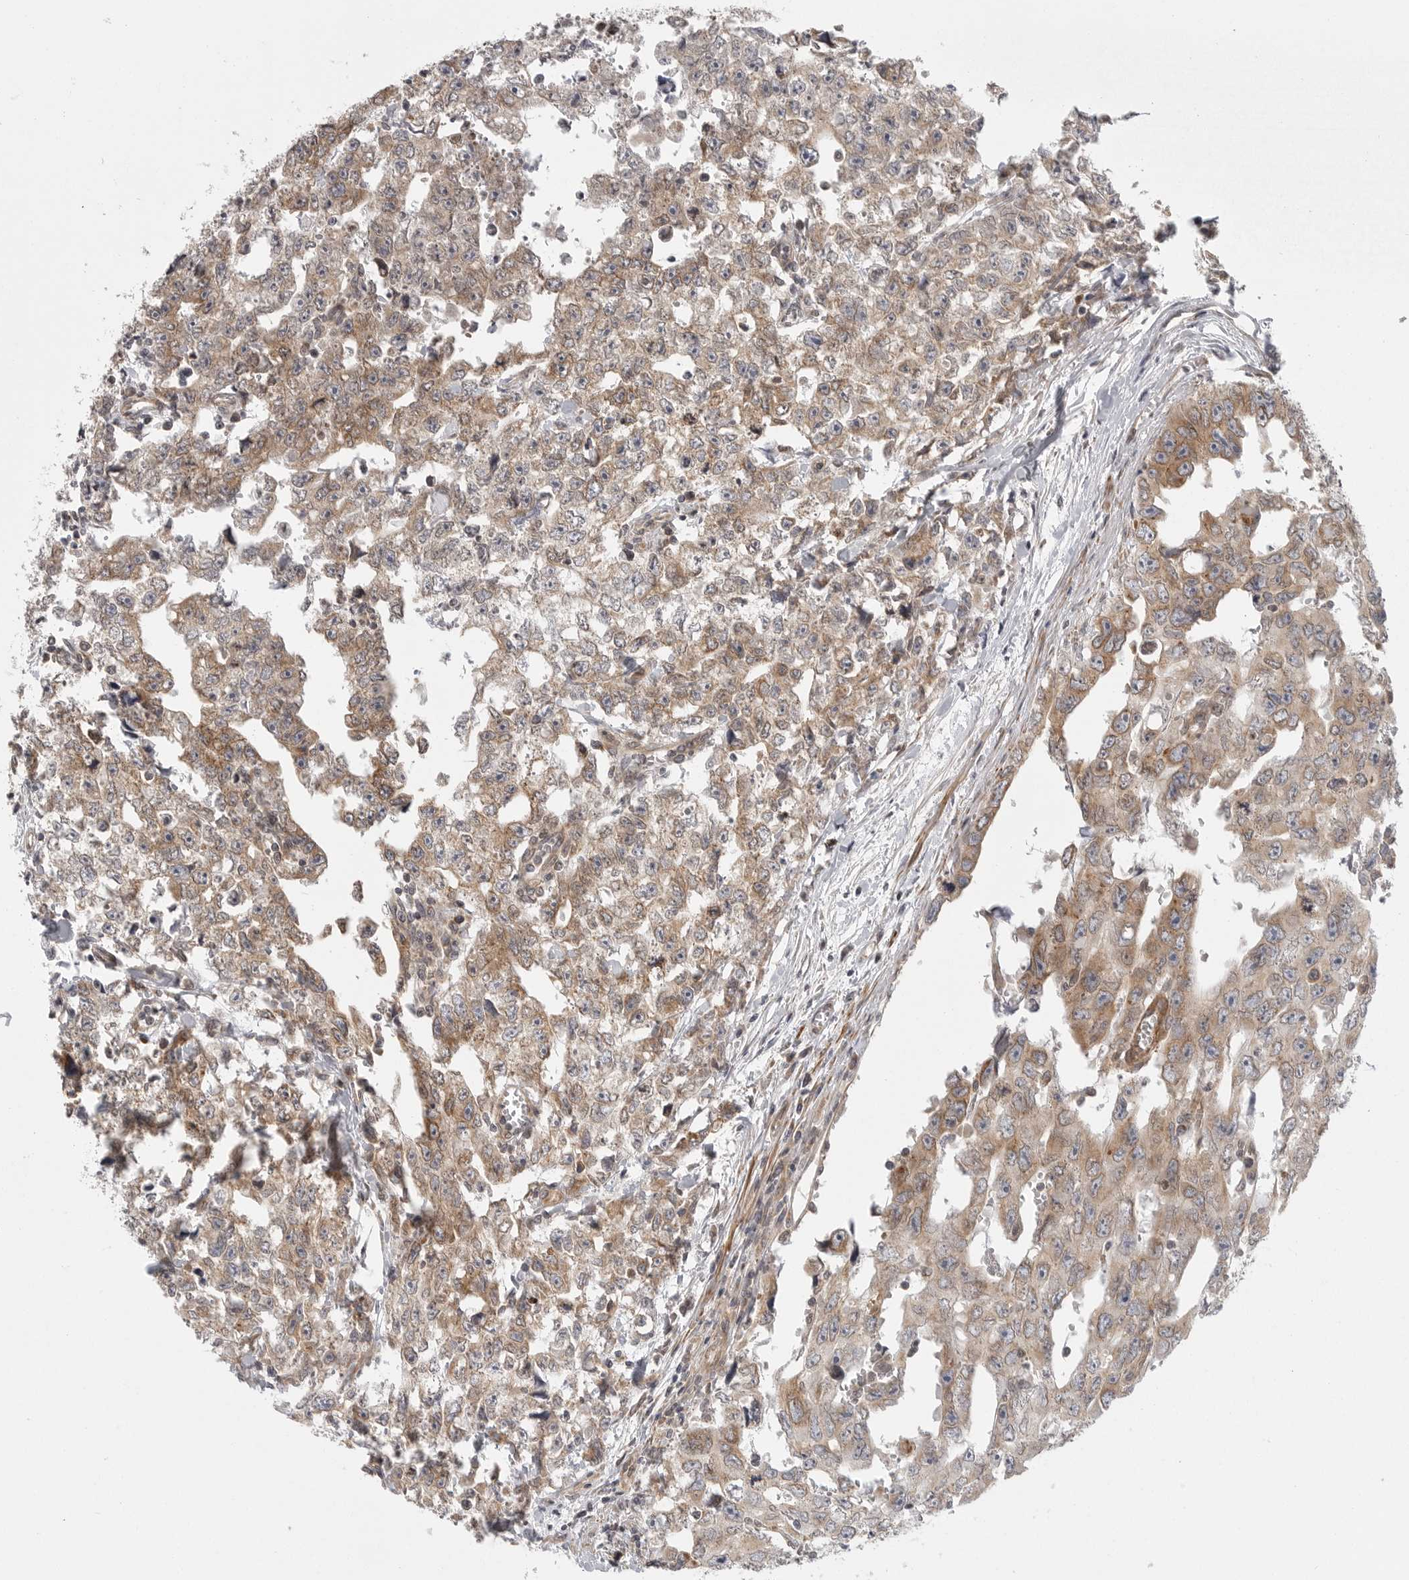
{"staining": {"intensity": "moderate", "quantity": ">75%", "location": "cytoplasmic/membranous"}, "tissue": "testis cancer", "cell_type": "Tumor cells", "image_type": "cancer", "snomed": [{"axis": "morphology", "description": "Carcinoma, Embryonal, NOS"}, {"axis": "topography", "description": "Testis"}], "caption": "This micrograph shows testis cancer (embryonal carcinoma) stained with IHC to label a protein in brown. The cytoplasmic/membranous of tumor cells show moderate positivity for the protein. Nuclei are counter-stained blue.", "gene": "CERS2", "patient": {"sex": "male", "age": 28}}